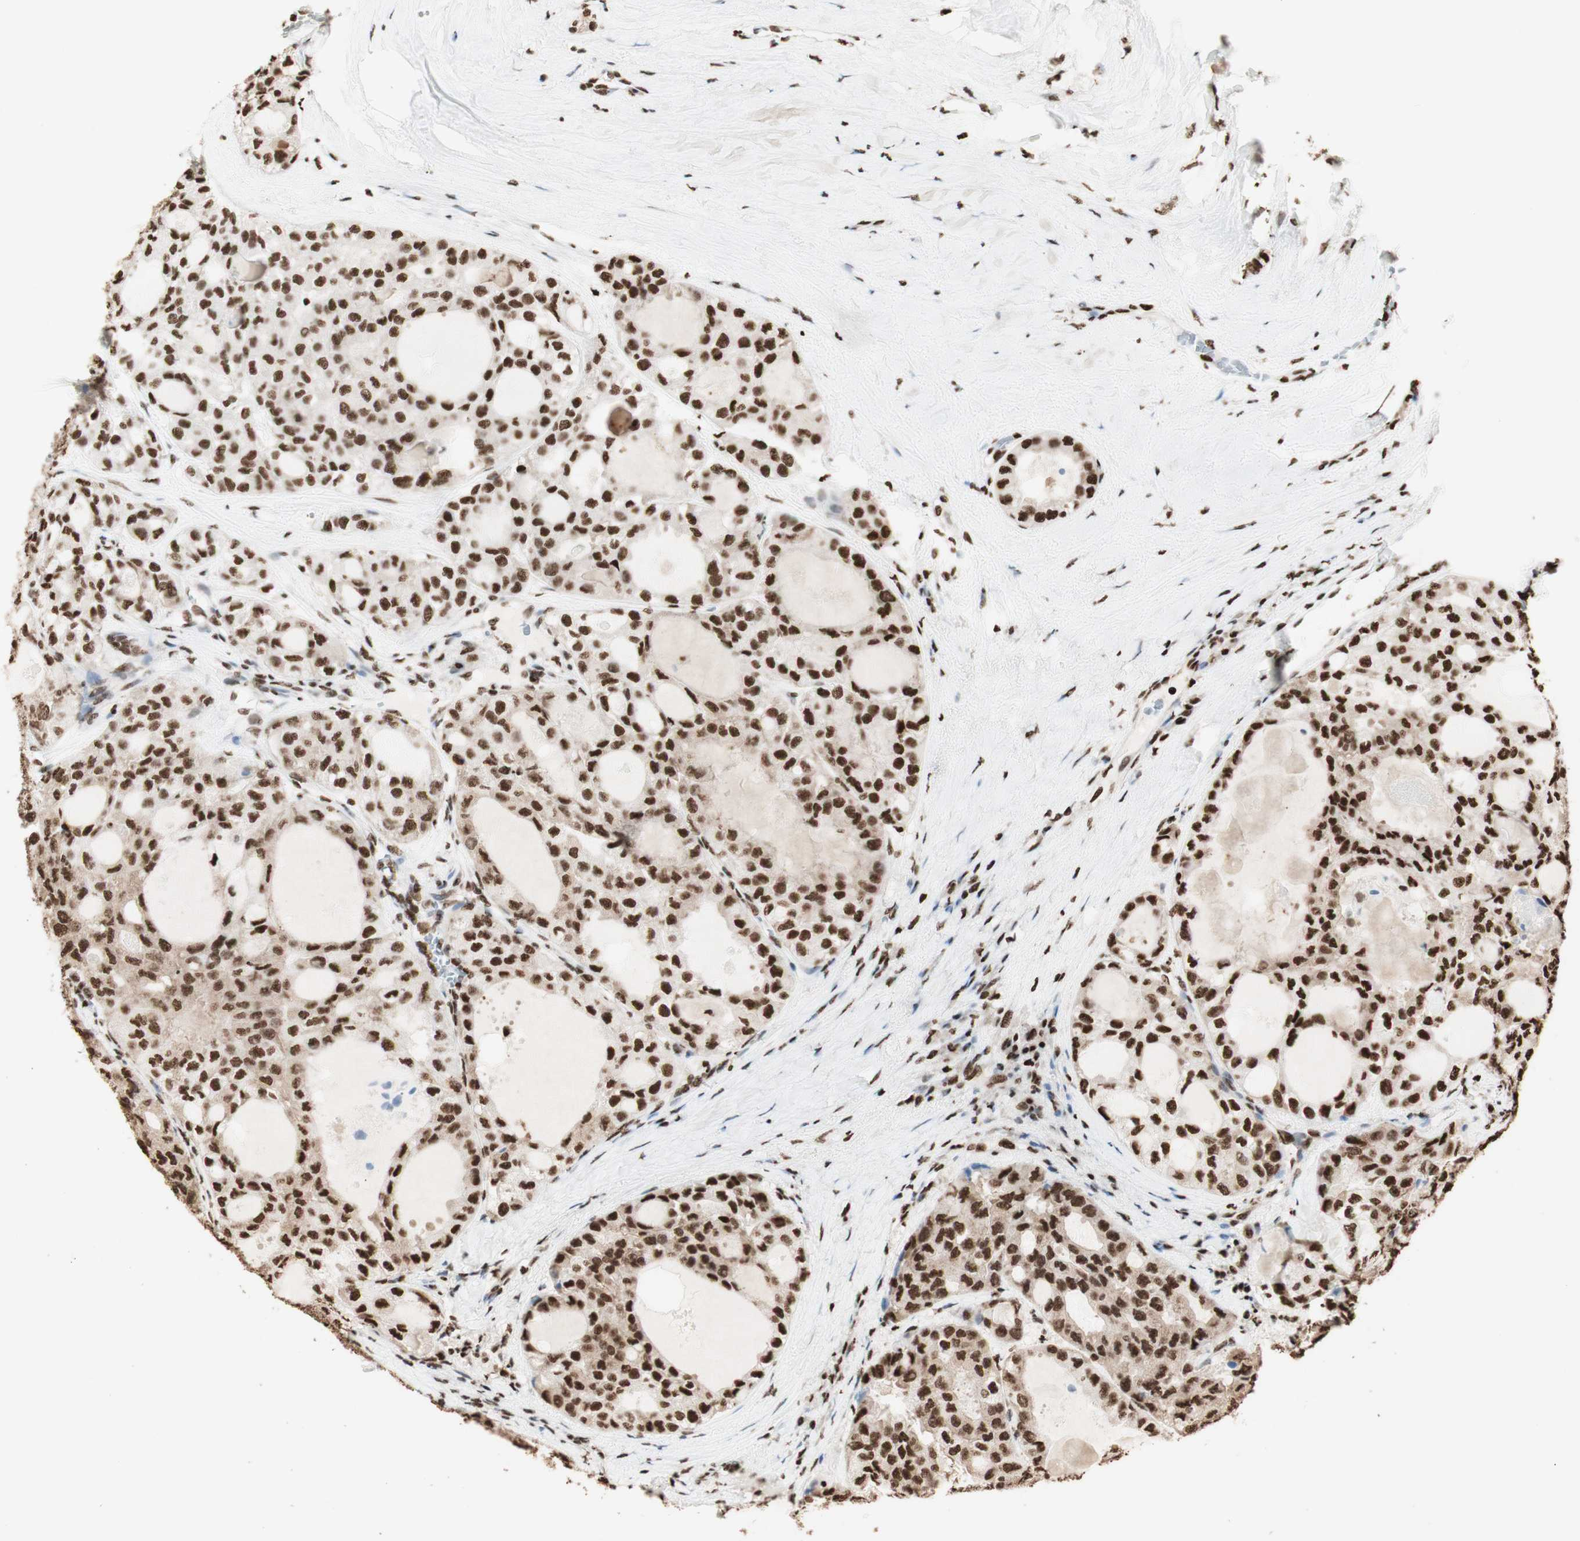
{"staining": {"intensity": "strong", "quantity": ">75%", "location": "nuclear"}, "tissue": "thyroid cancer", "cell_type": "Tumor cells", "image_type": "cancer", "snomed": [{"axis": "morphology", "description": "Follicular adenoma carcinoma, NOS"}, {"axis": "topography", "description": "Thyroid gland"}], "caption": "Tumor cells display high levels of strong nuclear expression in about >75% of cells in follicular adenoma carcinoma (thyroid).", "gene": "HNRNPA2B1", "patient": {"sex": "male", "age": 75}}